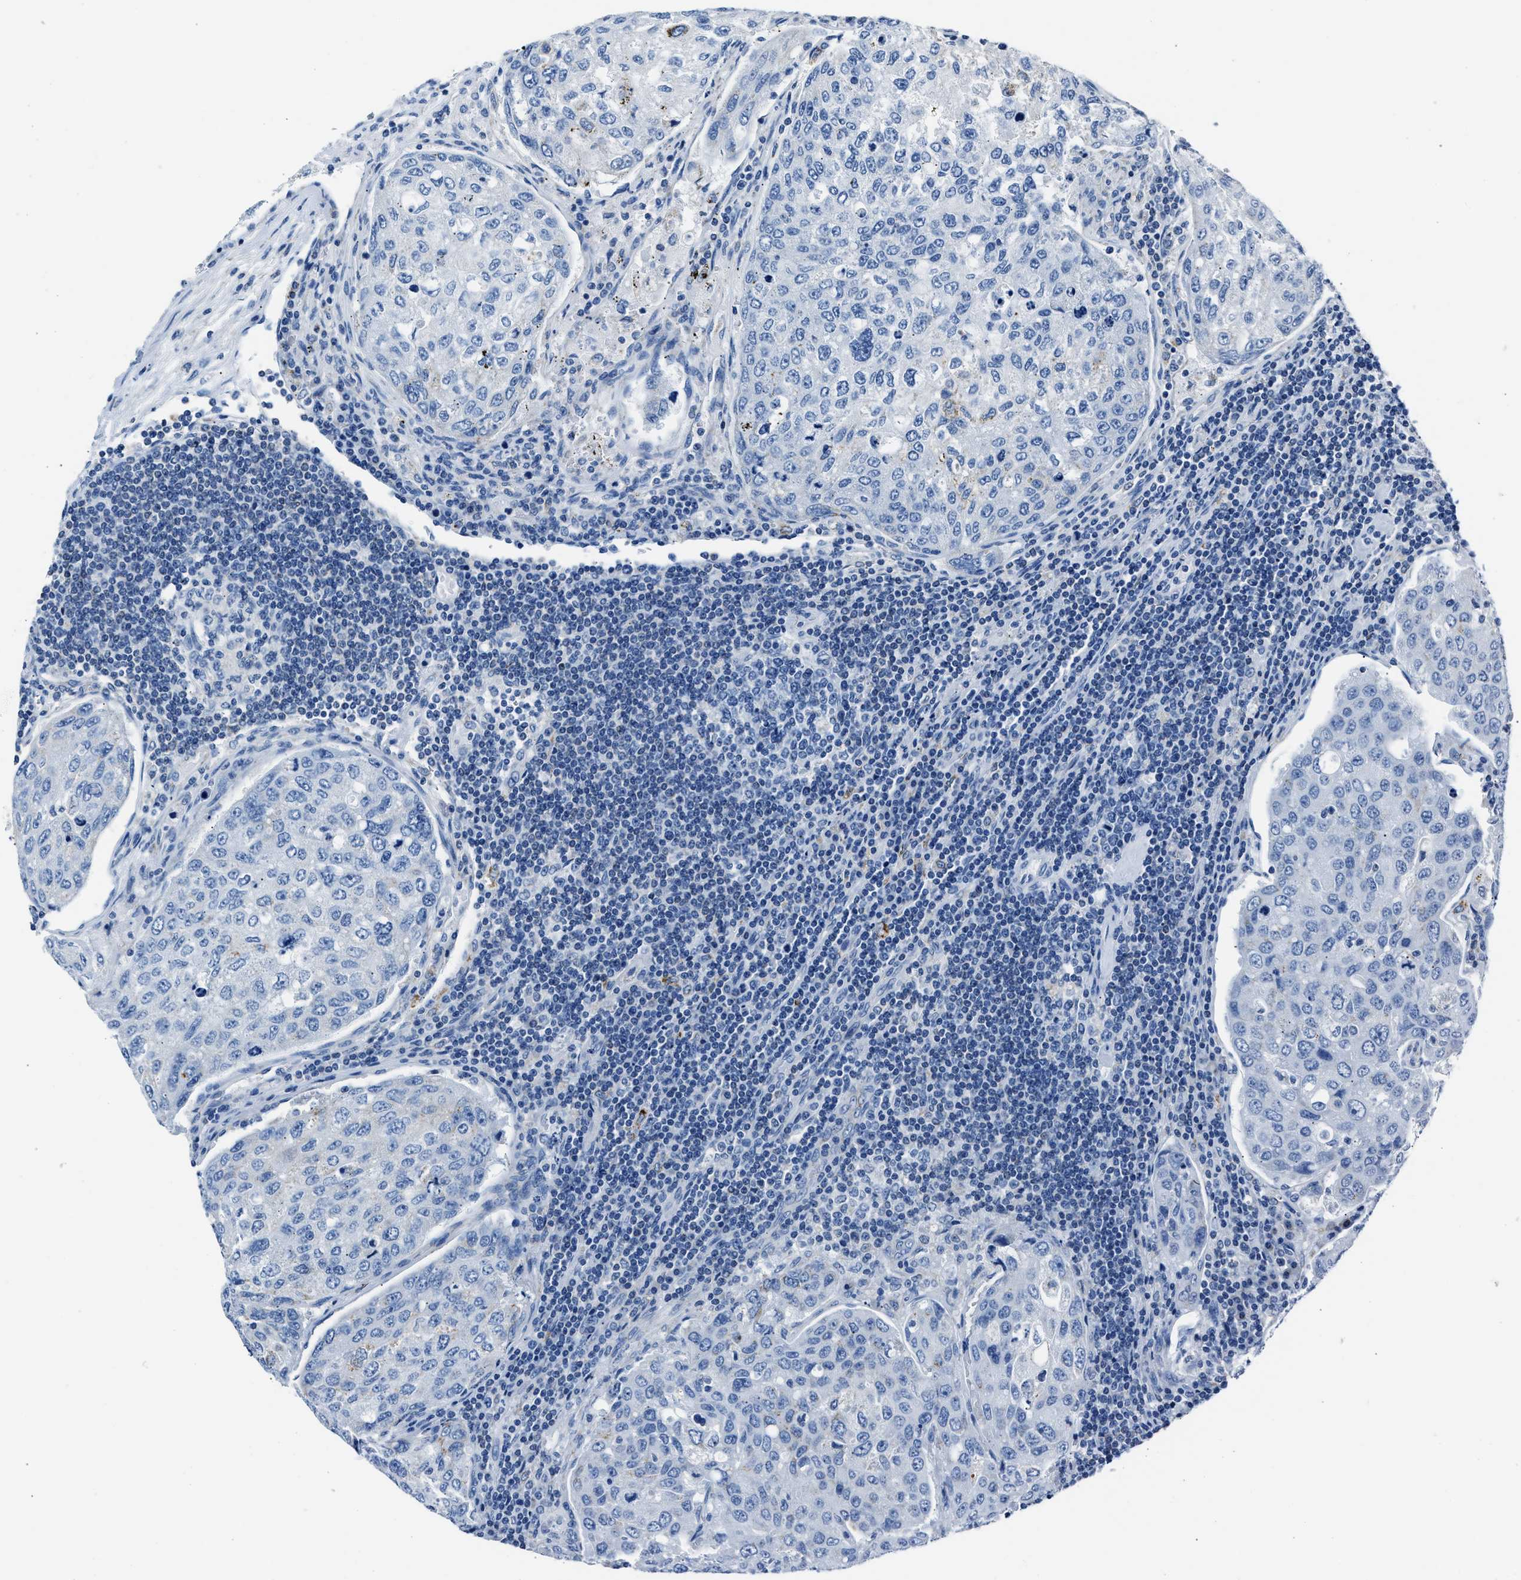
{"staining": {"intensity": "negative", "quantity": "none", "location": "none"}, "tissue": "urothelial cancer", "cell_type": "Tumor cells", "image_type": "cancer", "snomed": [{"axis": "morphology", "description": "Urothelial carcinoma, High grade"}, {"axis": "topography", "description": "Lymph node"}, {"axis": "topography", "description": "Urinary bladder"}], "caption": "Immunohistochemistry of human urothelial cancer demonstrates no positivity in tumor cells.", "gene": "AMACR", "patient": {"sex": "male", "age": 51}}